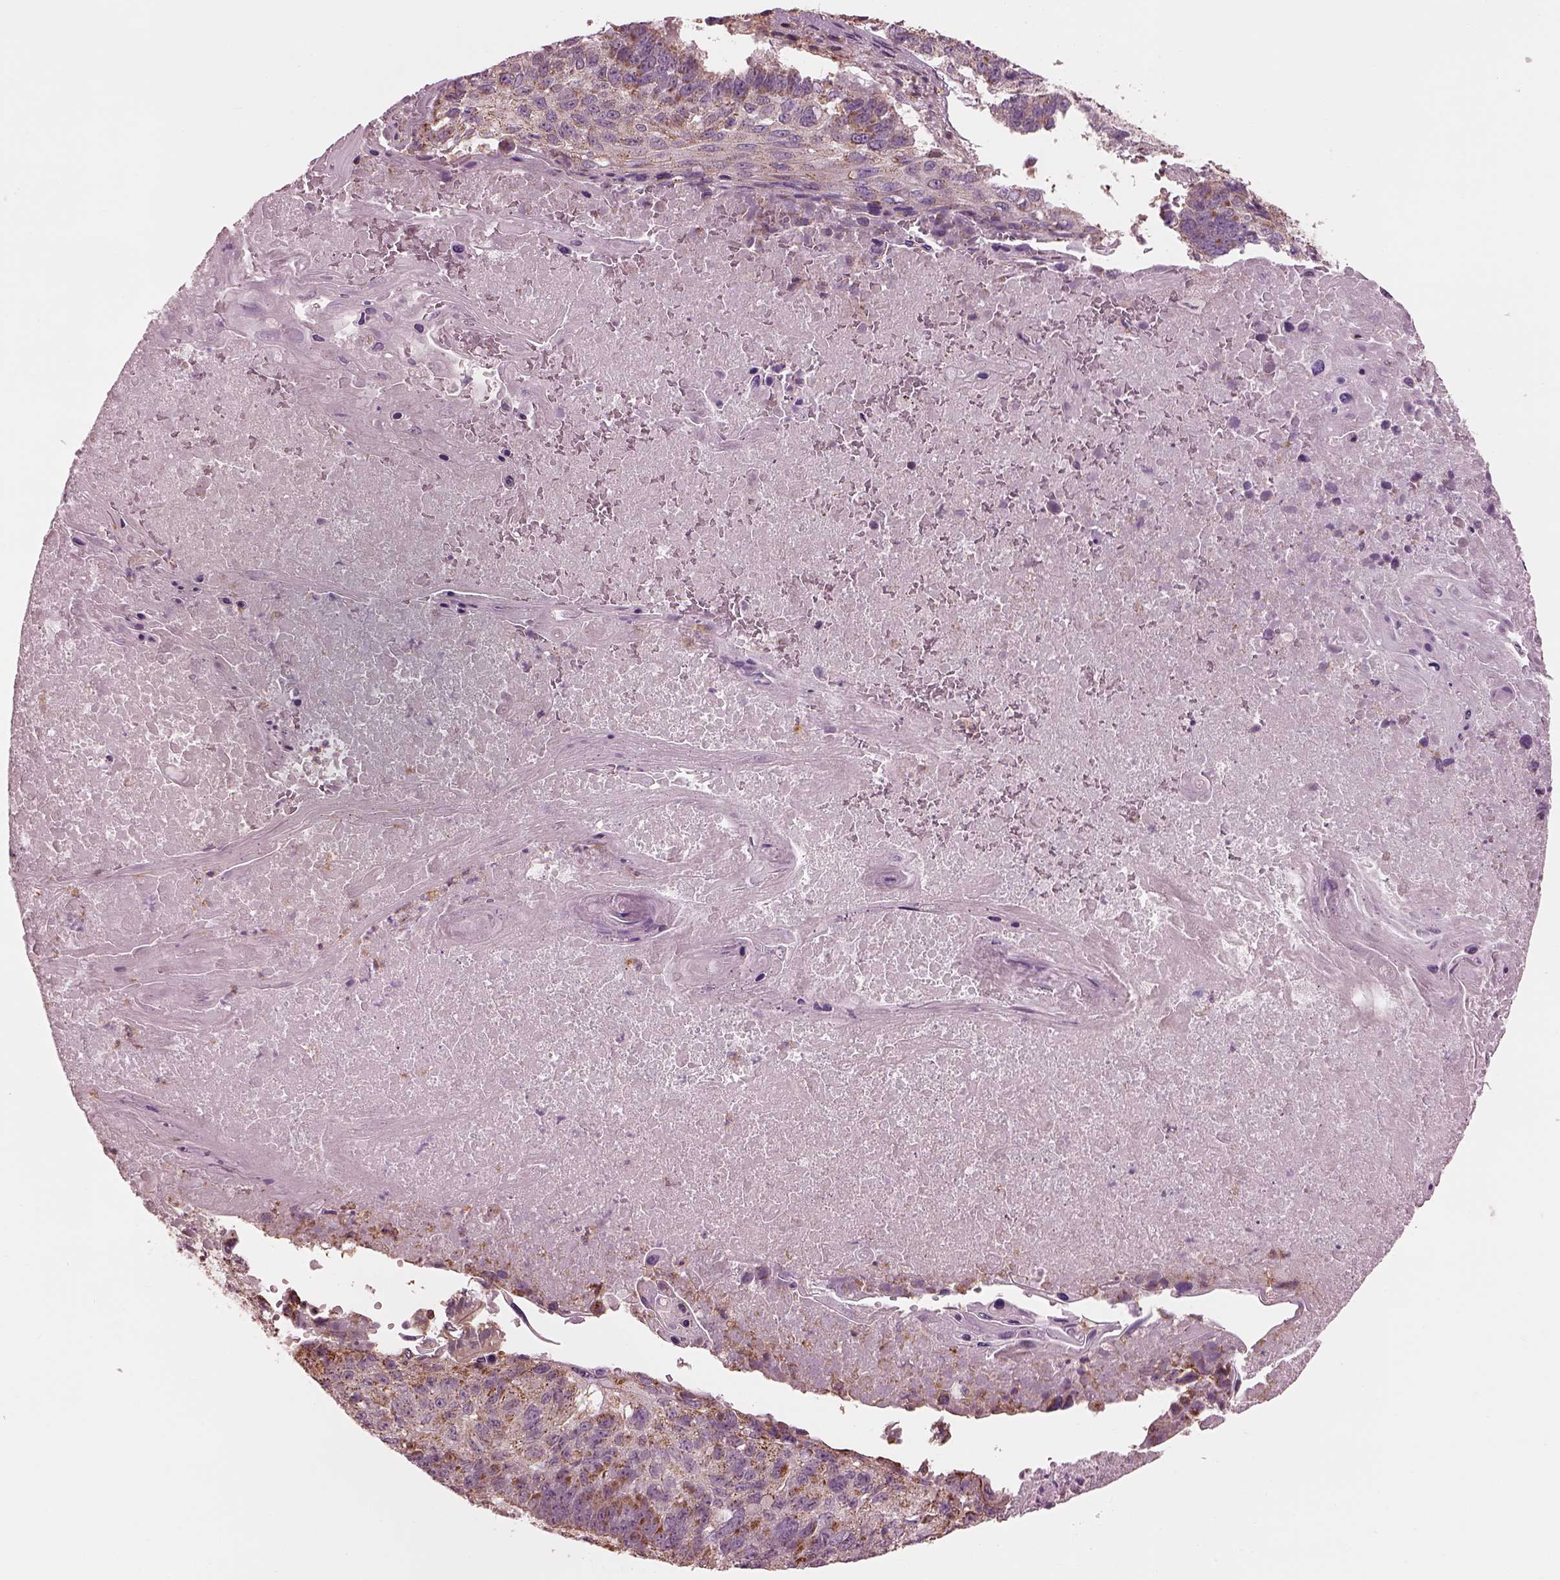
{"staining": {"intensity": "moderate", "quantity": "25%-75%", "location": "cytoplasmic/membranous"}, "tissue": "lung cancer", "cell_type": "Tumor cells", "image_type": "cancer", "snomed": [{"axis": "morphology", "description": "Squamous cell carcinoma, NOS"}, {"axis": "topography", "description": "Lung"}], "caption": "This histopathology image reveals lung cancer stained with immunohistochemistry to label a protein in brown. The cytoplasmic/membranous of tumor cells show moderate positivity for the protein. Nuclei are counter-stained blue.", "gene": "STK33", "patient": {"sex": "male", "age": 73}}